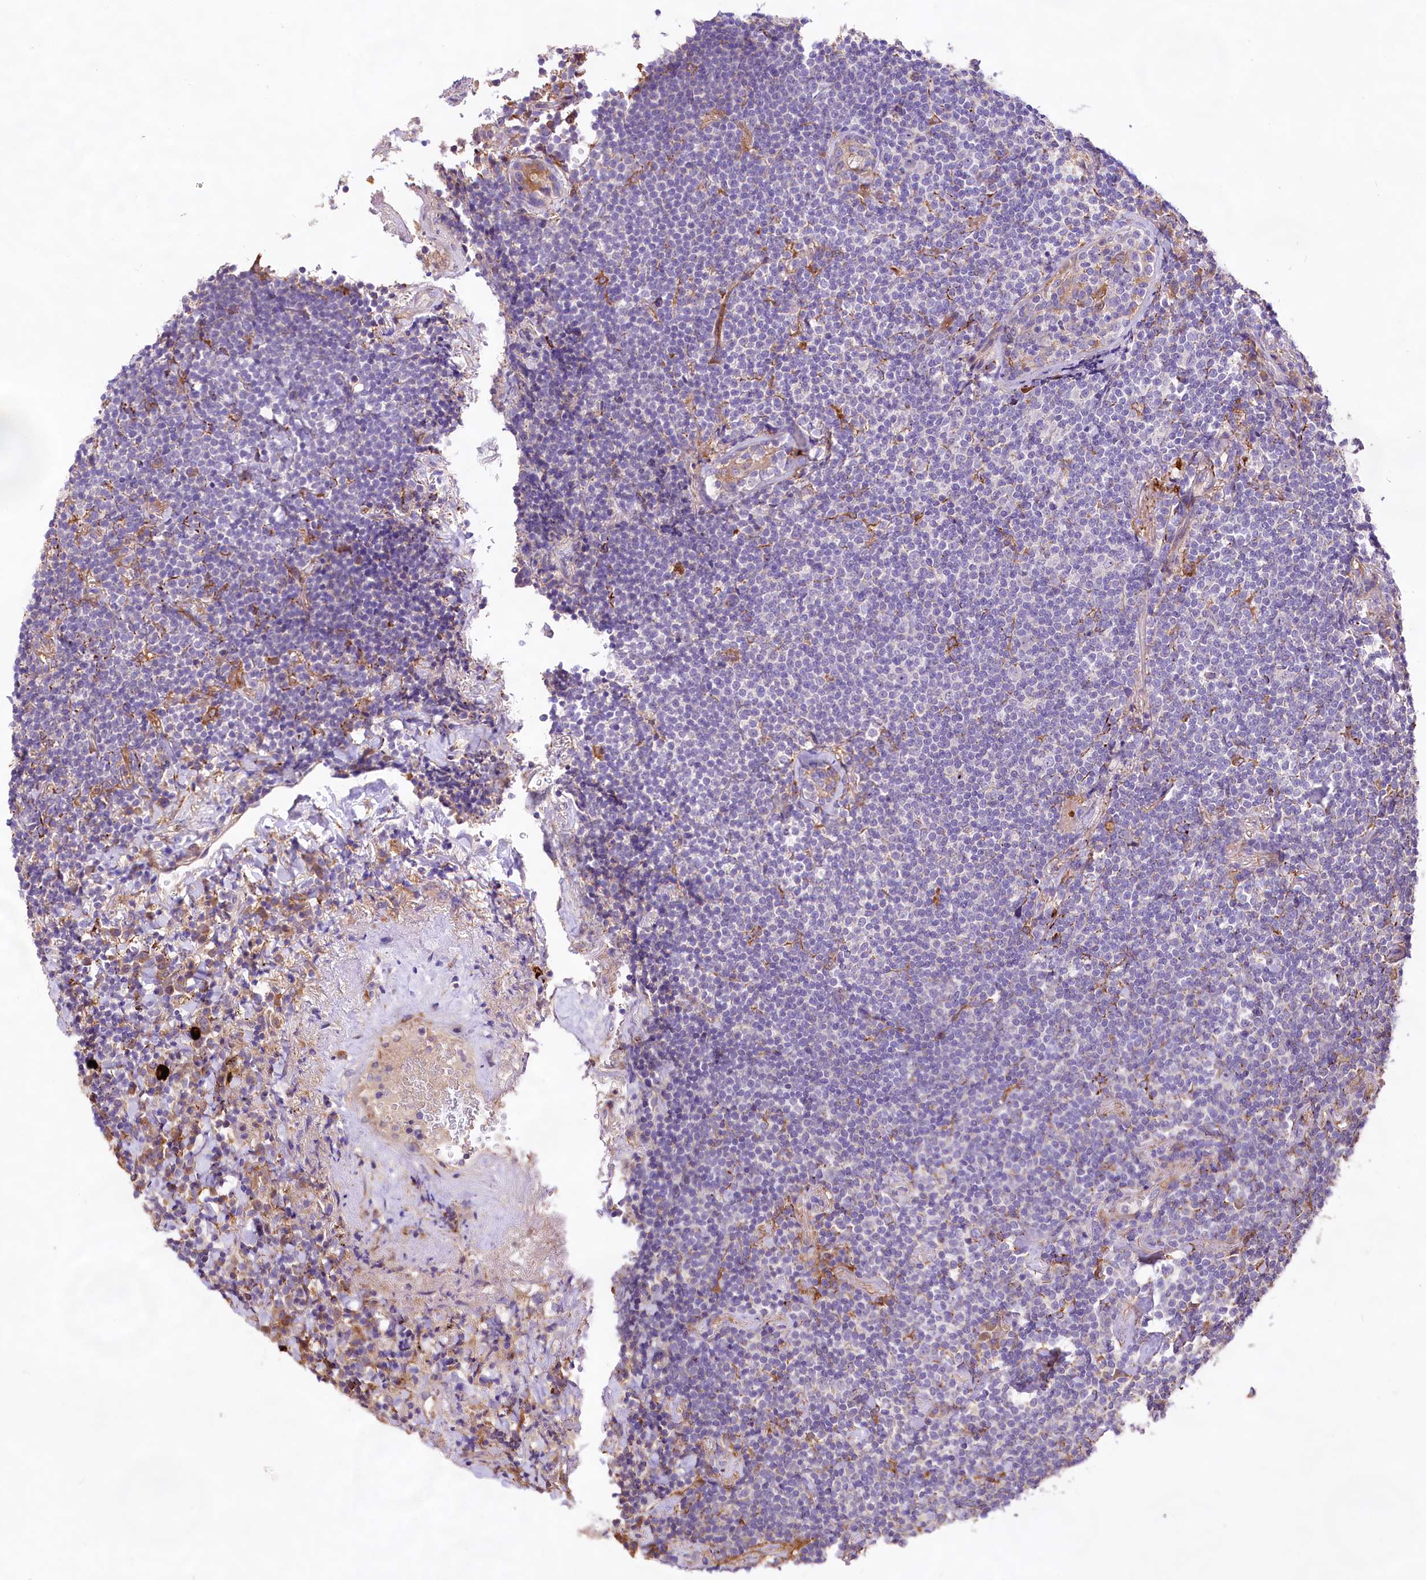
{"staining": {"intensity": "negative", "quantity": "none", "location": "none"}, "tissue": "lymphoma", "cell_type": "Tumor cells", "image_type": "cancer", "snomed": [{"axis": "morphology", "description": "Malignant lymphoma, non-Hodgkin's type, Low grade"}, {"axis": "topography", "description": "Lung"}], "caption": "Immunohistochemistry (IHC) micrograph of neoplastic tissue: human low-grade malignant lymphoma, non-Hodgkin's type stained with DAB demonstrates no significant protein staining in tumor cells.", "gene": "DMXL2", "patient": {"sex": "female", "age": 71}}